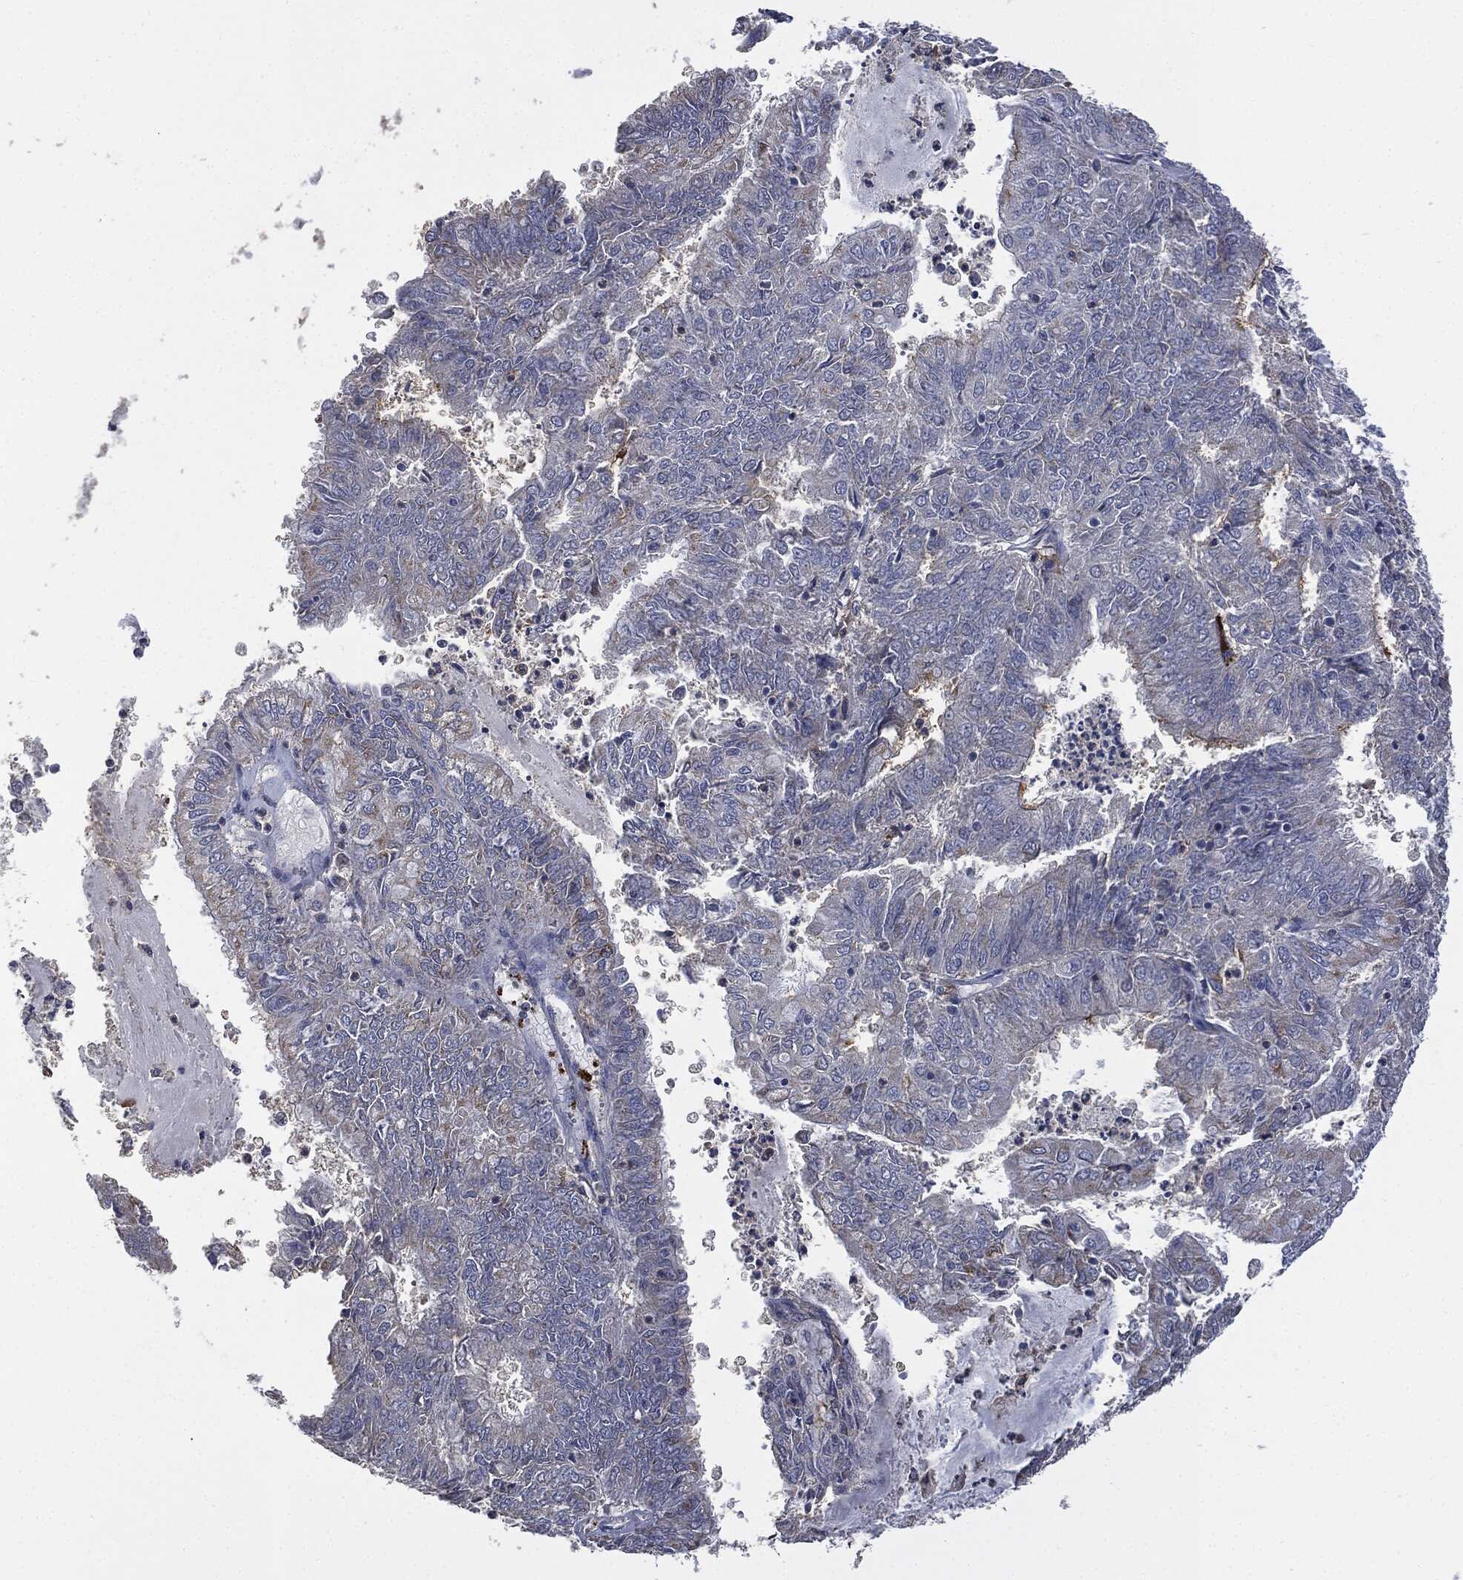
{"staining": {"intensity": "moderate", "quantity": "<25%", "location": "cytoplasmic/membranous"}, "tissue": "endometrial cancer", "cell_type": "Tumor cells", "image_type": "cancer", "snomed": [{"axis": "morphology", "description": "Adenocarcinoma, NOS"}, {"axis": "topography", "description": "Endometrium"}], "caption": "Immunohistochemistry (IHC) photomicrograph of neoplastic tissue: human adenocarcinoma (endometrial) stained using immunohistochemistry (IHC) shows low levels of moderate protein expression localized specifically in the cytoplasmic/membranous of tumor cells, appearing as a cytoplasmic/membranous brown color.", "gene": "CD33", "patient": {"sex": "female", "age": 57}}